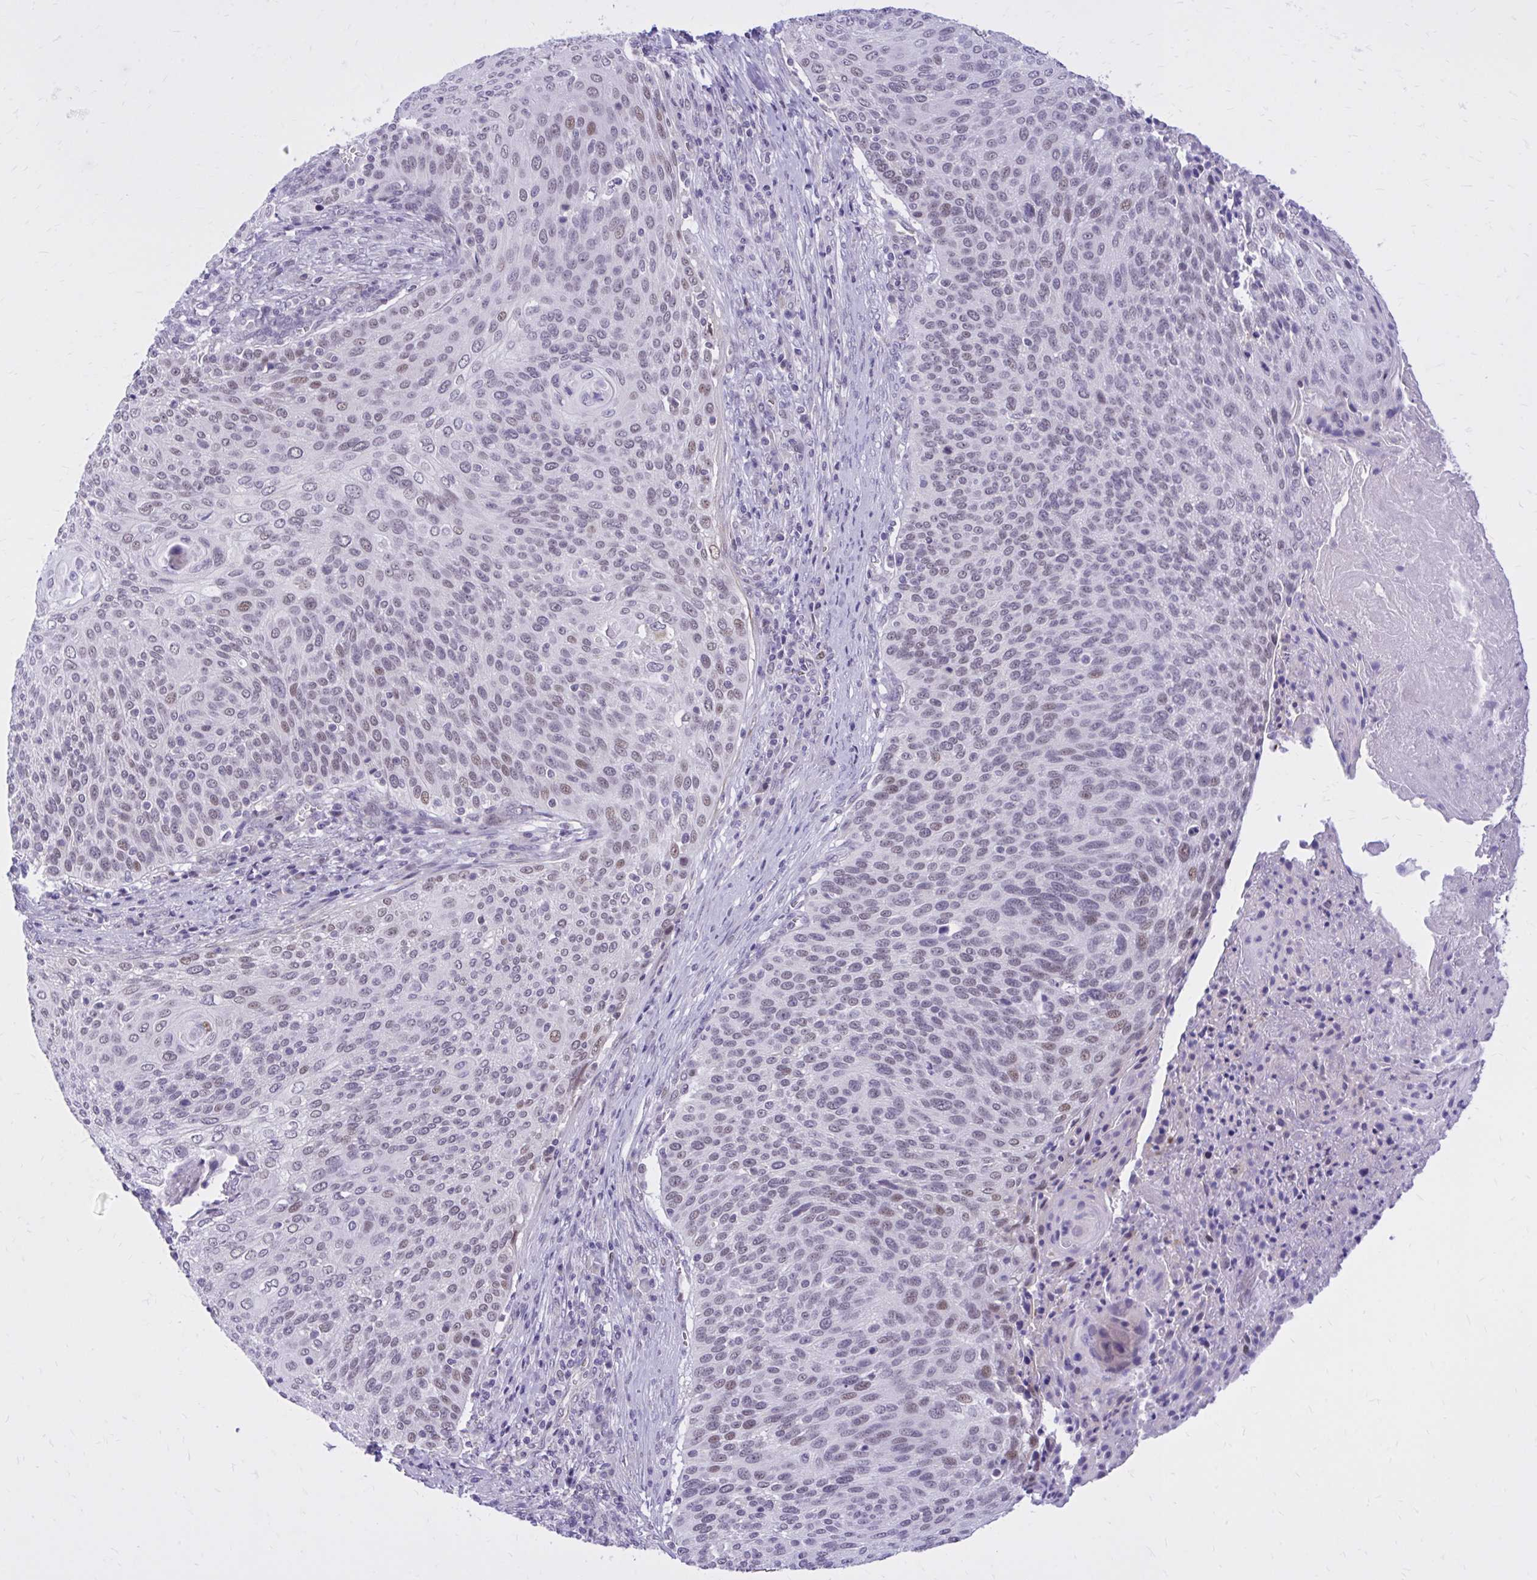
{"staining": {"intensity": "moderate", "quantity": "25%-75%", "location": "nuclear"}, "tissue": "cervical cancer", "cell_type": "Tumor cells", "image_type": "cancer", "snomed": [{"axis": "morphology", "description": "Squamous cell carcinoma, NOS"}, {"axis": "topography", "description": "Cervix"}], "caption": "IHC staining of squamous cell carcinoma (cervical), which exhibits medium levels of moderate nuclear expression in approximately 25%-75% of tumor cells indicating moderate nuclear protein staining. The staining was performed using DAB (brown) for protein detection and nuclei were counterstained in hematoxylin (blue).", "gene": "ZBTB25", "patient": {"sex": "female", "age": 31}}